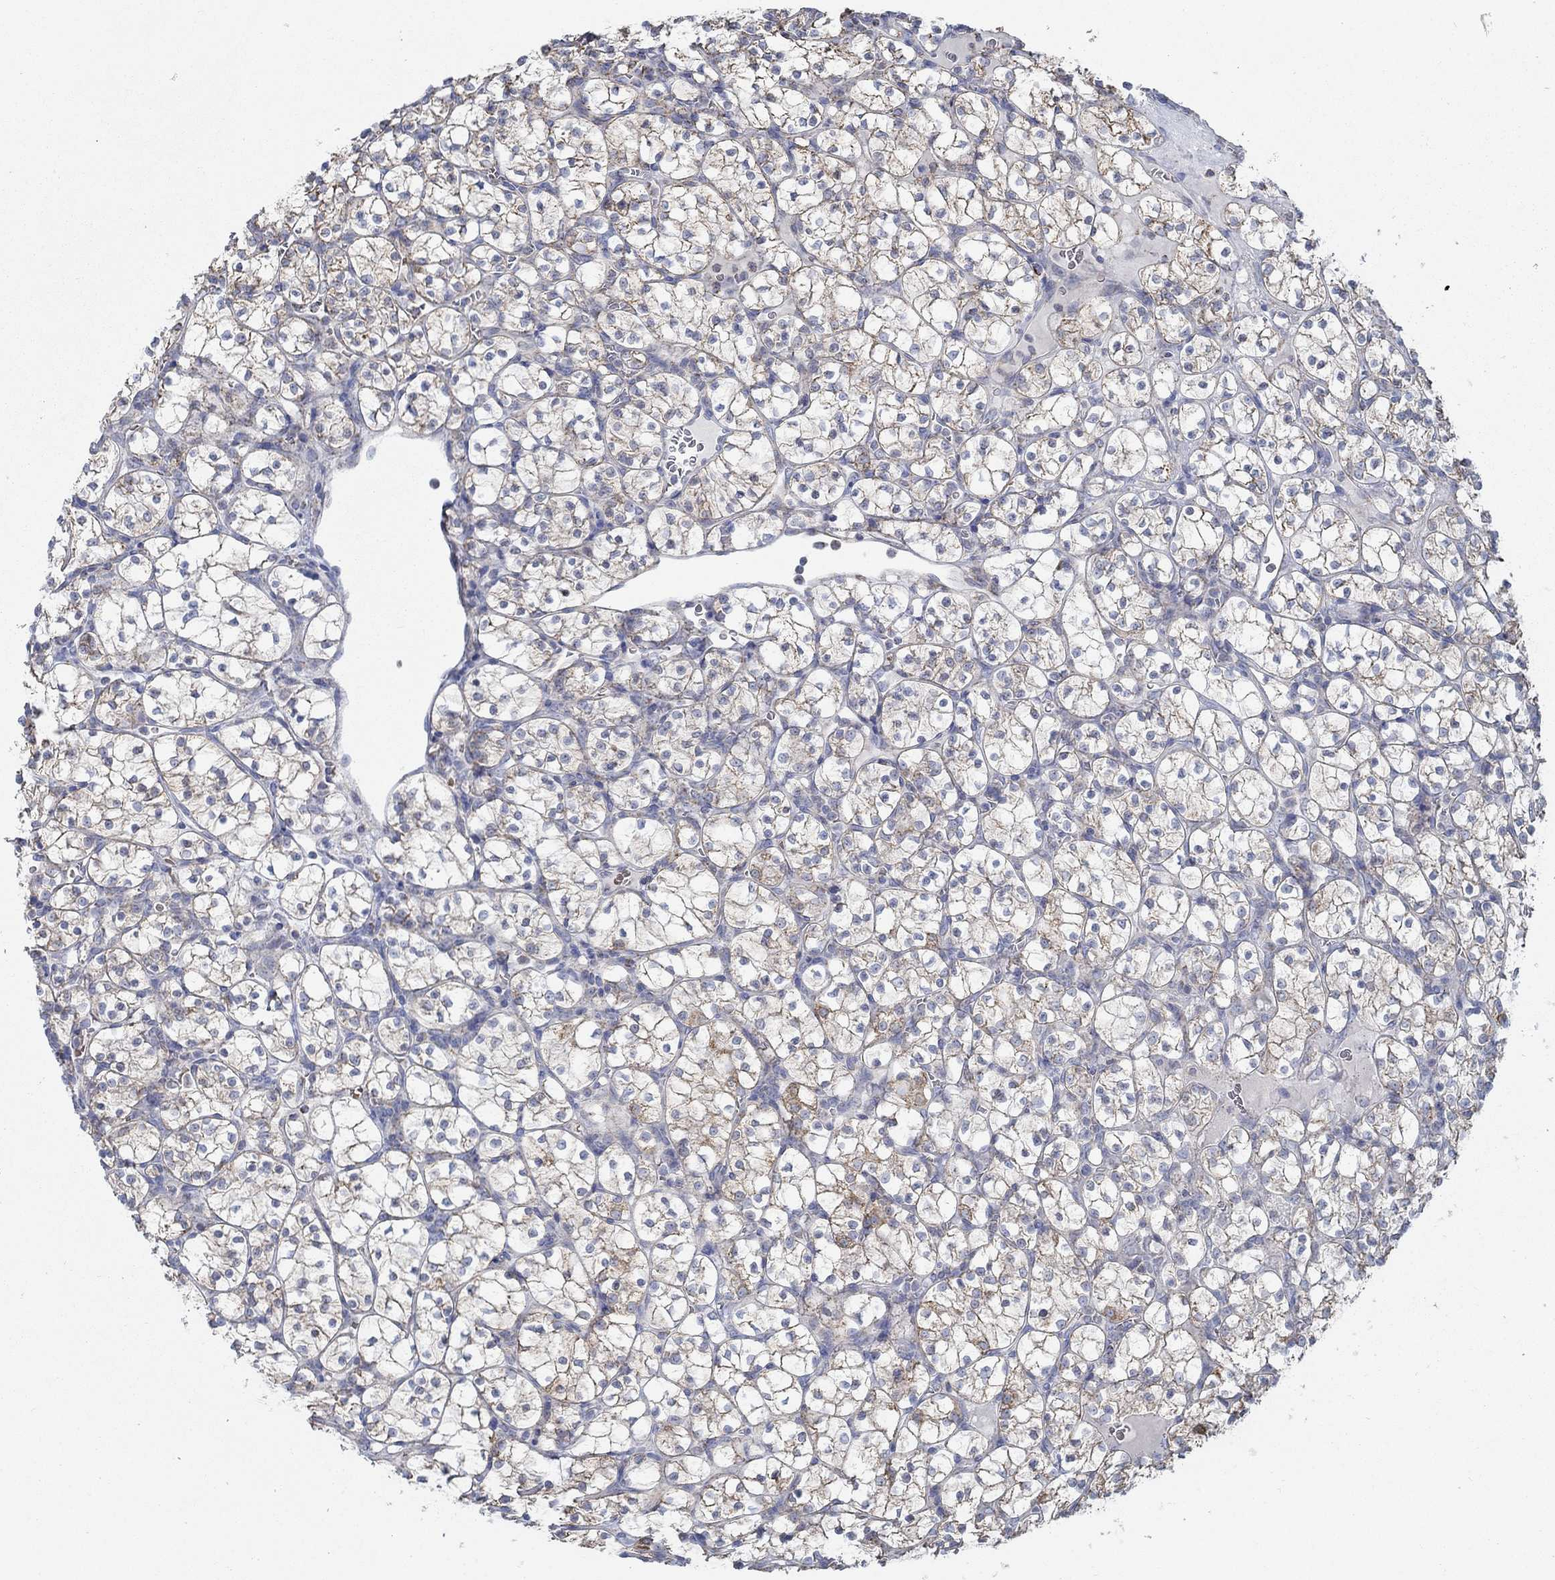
{"staining": {"intensity": "moderate", "quantity": "25%-75%", "location": "cytoplasmic/membranous"}, "tissue": "renal cancer", "cell_type": "Tumor cells", "image_type": "cancer", "snomed": [{"axis": "morphology", "description": "Adenocarcinoma, NOS"}, {"axis": "topography", "description": "Kidney"}], "caption": "High-magnification brightfield microscopy of renal cancer (adenocarcinoma) stained with DAB (3,3'-diaminobenzidine) (brown) and counterstained with hematoxylin (blue). tumor cells exhibit moderate cytoplasmic/membranous staining is identified in about25%-75% of cells.", "gene": "GLOD5", "patient": {"sex": "female", "age": 89}}